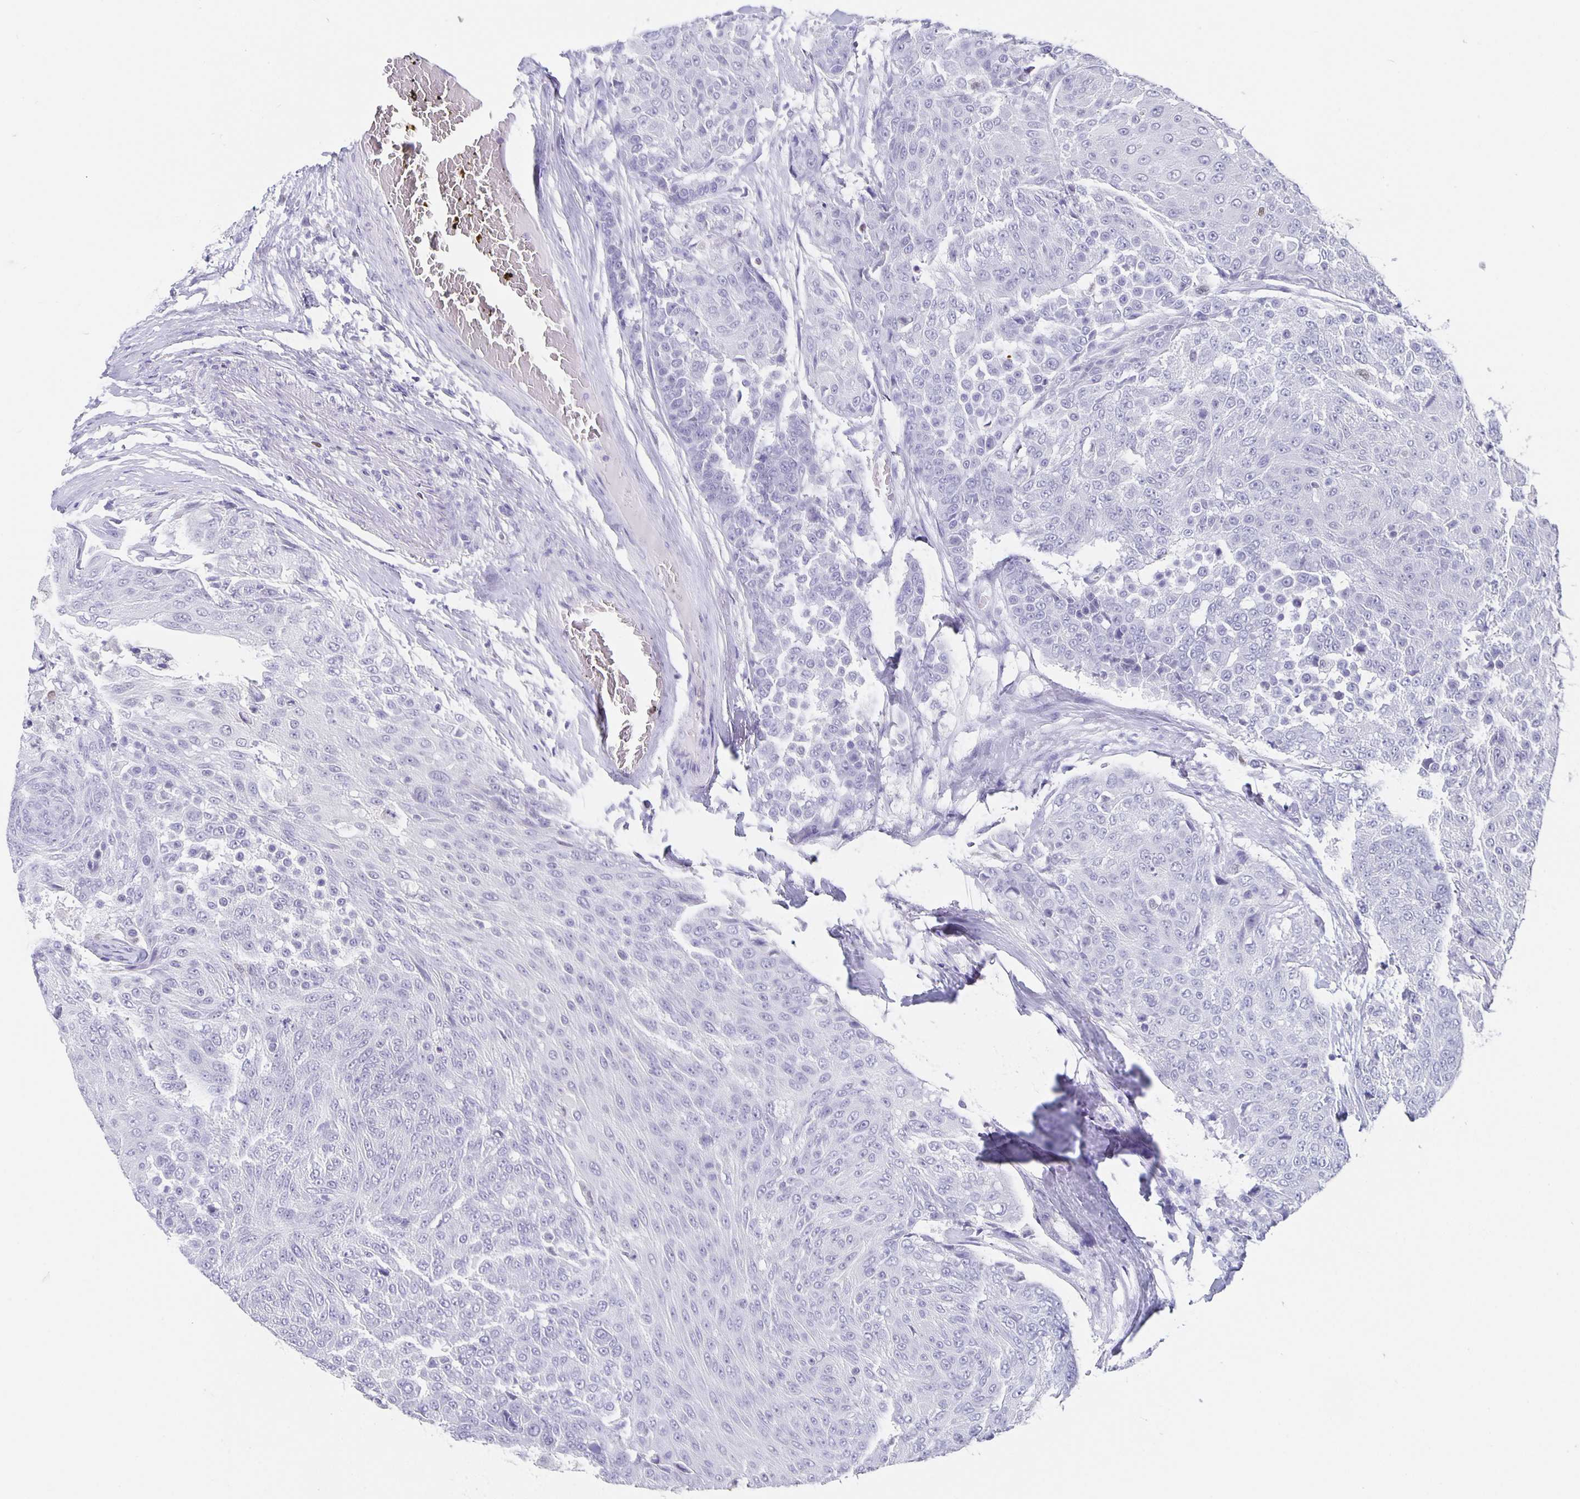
{"staining": {"intensity": "negative", "quantity": "none", "location": "none"}, "tissue": "urothelial cancer", "cell_type": "Tumor cells", "image_type": "cancer", "snomed": [{"axis": "morphology", "description": "Urothelial carcinoma, High grade"}, {"axis": "topography", "description": "Urinary bladder"}], "caption": "This is an IHC micrograph of human urothelial cancer. There is no staining in tumor cells.", "gene": "SATB2", "patient": {"sex": "female", "age": 63}}